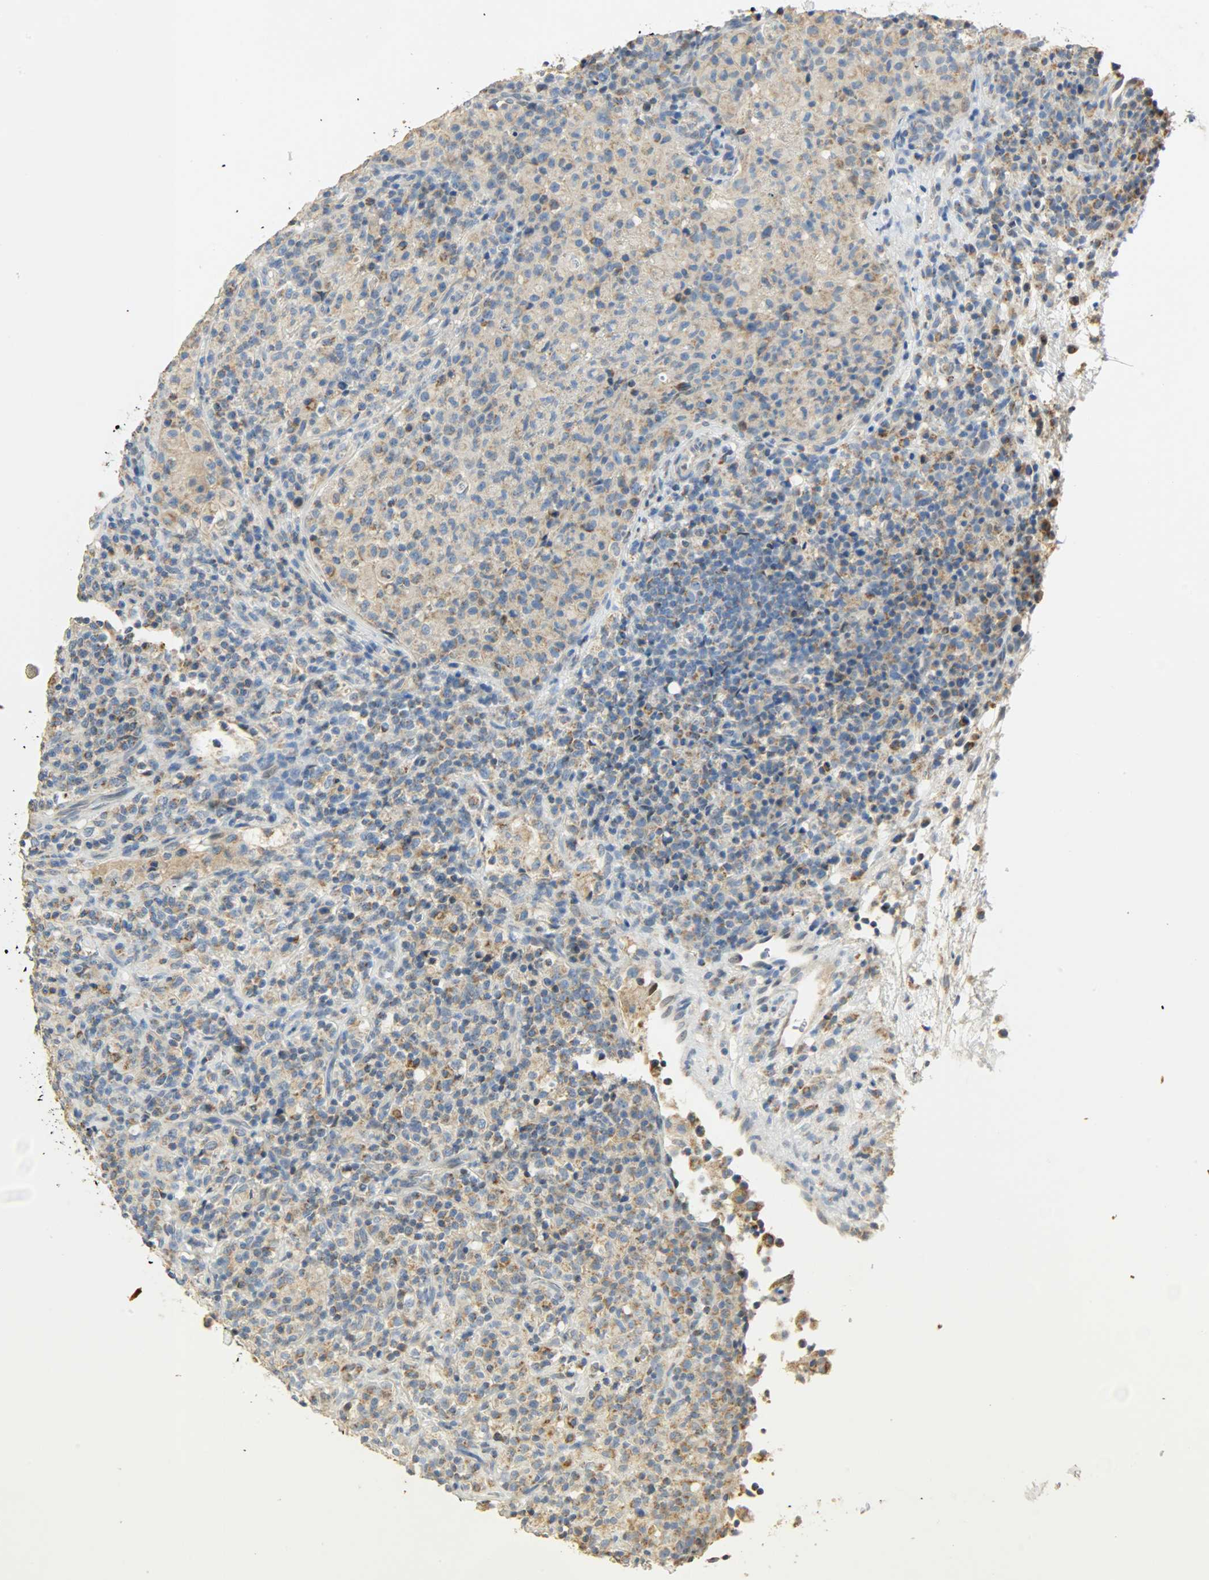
{"staining": {"intensity": "moderate", "quantity": "25%-75%", "location": "cytoplasmic/membranous"}, "tissue": "lymphoma", "cell_type": "Tumor cells", "image_type": "cancer", "snomed": [{"axis": "morphology", "description": "Hodgkin's disease, NOS"}, {"axis": "topography", "description": "Lymph node"}], "caption": "DAB immunohistochemical staining of lymphoma reveals moderate cytoplasmic/membranous protein staining in about 25%-75% of tumor cells. (DAB (3,3'-diaminobenzidine) IHC, brown staining for protein, blue staining for nuclei).", "gene": "NNT", "patient": {"sex": "male", "age": 65}}